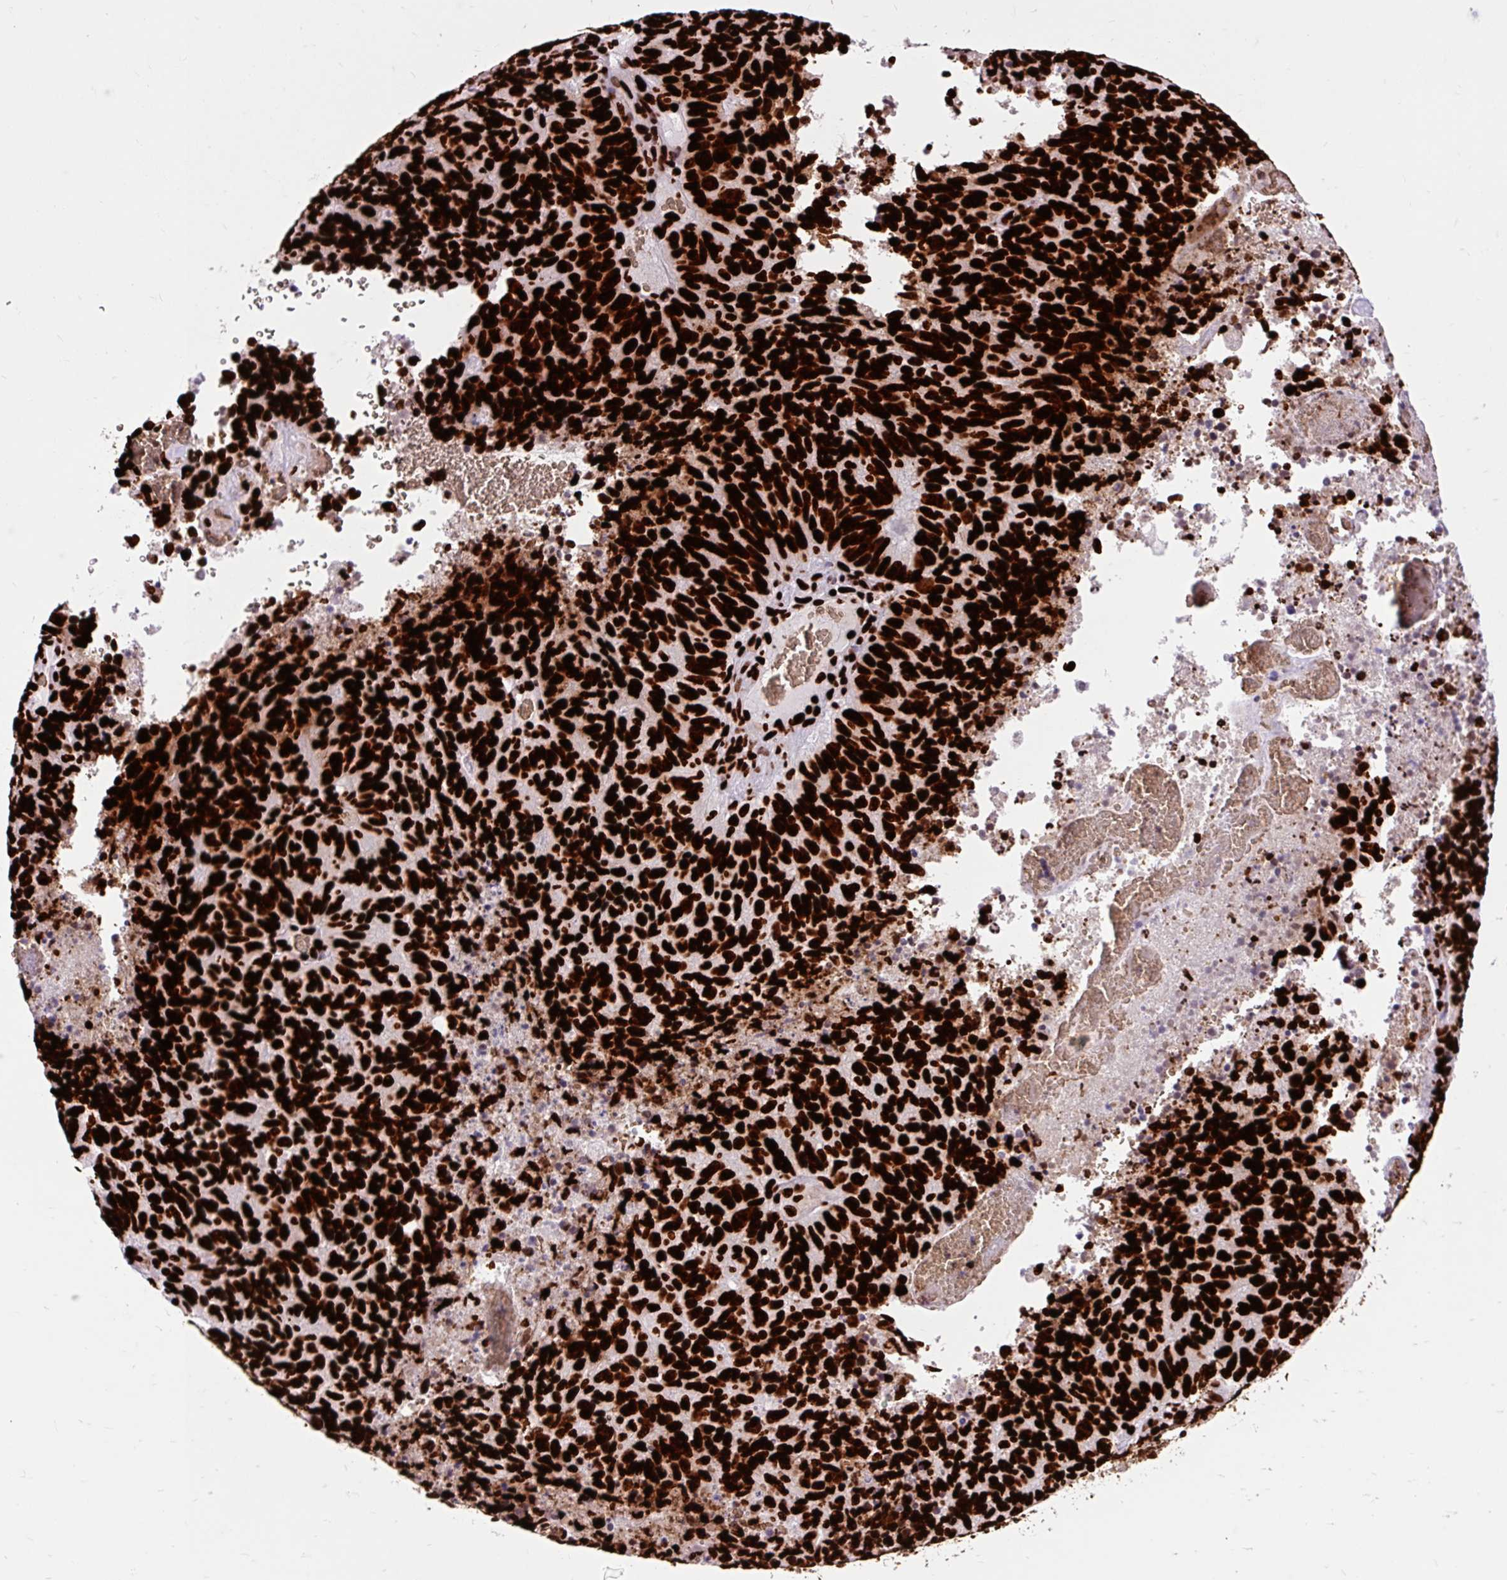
{"staining": {"intensity": "strong", "quantity": ">75%", "location": "nuclear"}, "tissue": "cervical cancer", "cell_type": "Tumor cells", "image_type": "cancer", "snomed": [{"axis": "morphology", "description": "Adenocarcinoma, NOS"}, {"axis": "topography", "description": "Cervix"}], "caption": "Tumor cells demonstrate high levels of strong nuclear positivity in approximately >75% of cells in human adenocarcinoma (cervical).", "gene": "FUS", "patient": {"sex": "female", "age": 38}}